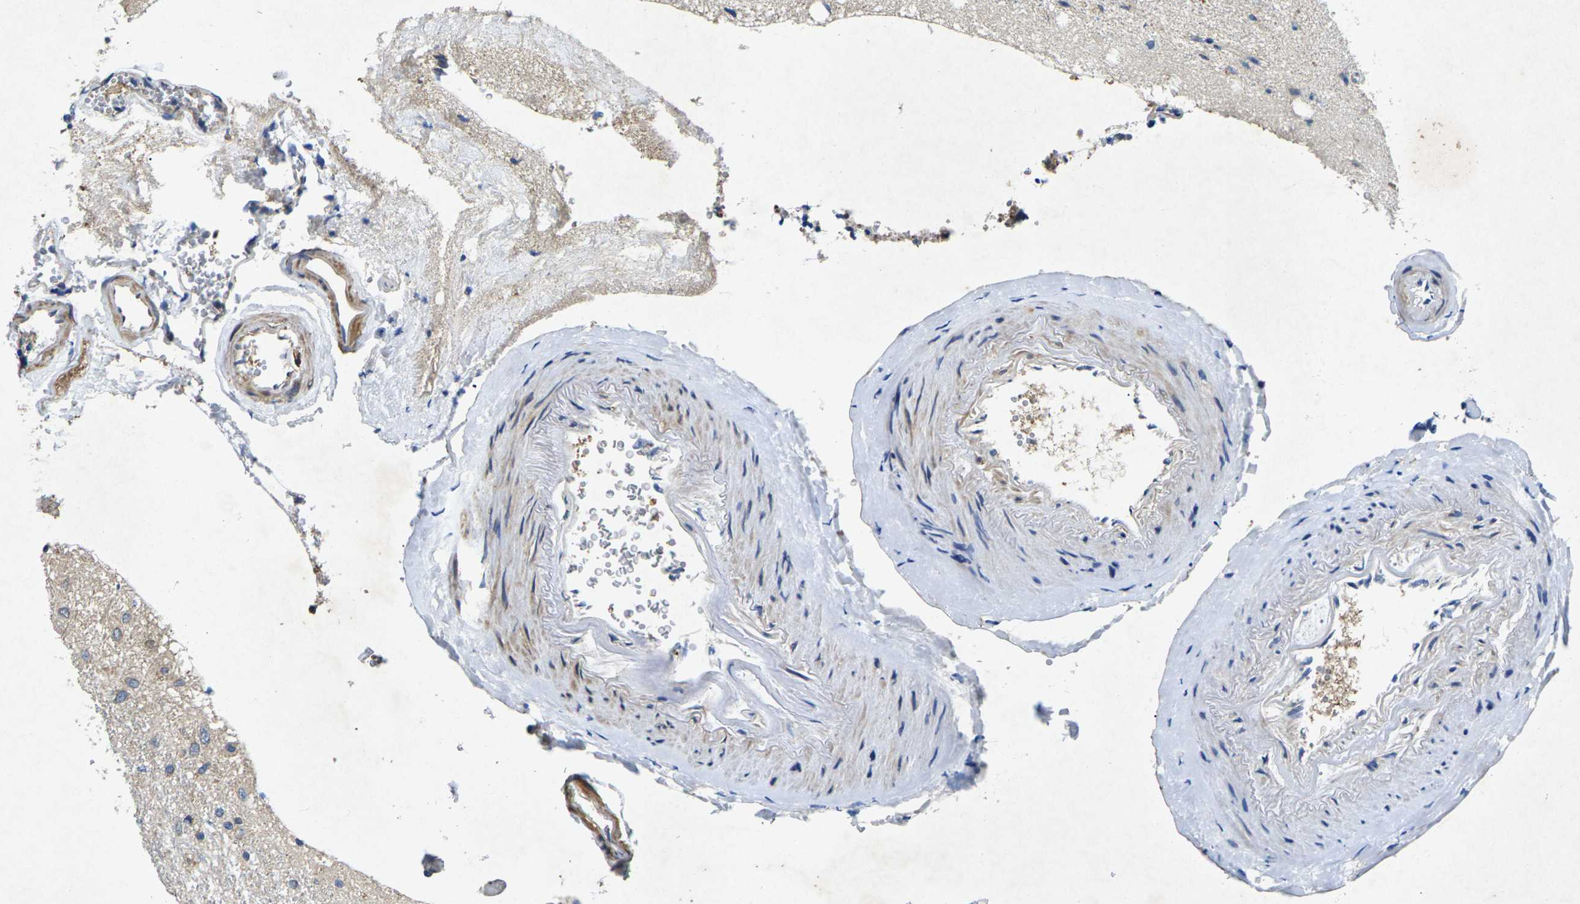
{"staining": {"intensity": "moderate", "quantity": "25%-75%", "location": "cytoplasmic/membranous"}, "tissue": "glioma", "cell_type": "Tumor cells", "image_type": "cancer", "snomed": [{"axis": "morphology", "description": "Glioma, malignant, Low grade"}, {"axis": "topography", "description": "Brain"}], "caption": "Human malignant glioma (low-grade) stained with a protein marker shows moderate staining in tumor cells.", "gene": "KIF1B", "patient": {"sex": "male", "age": 77}}